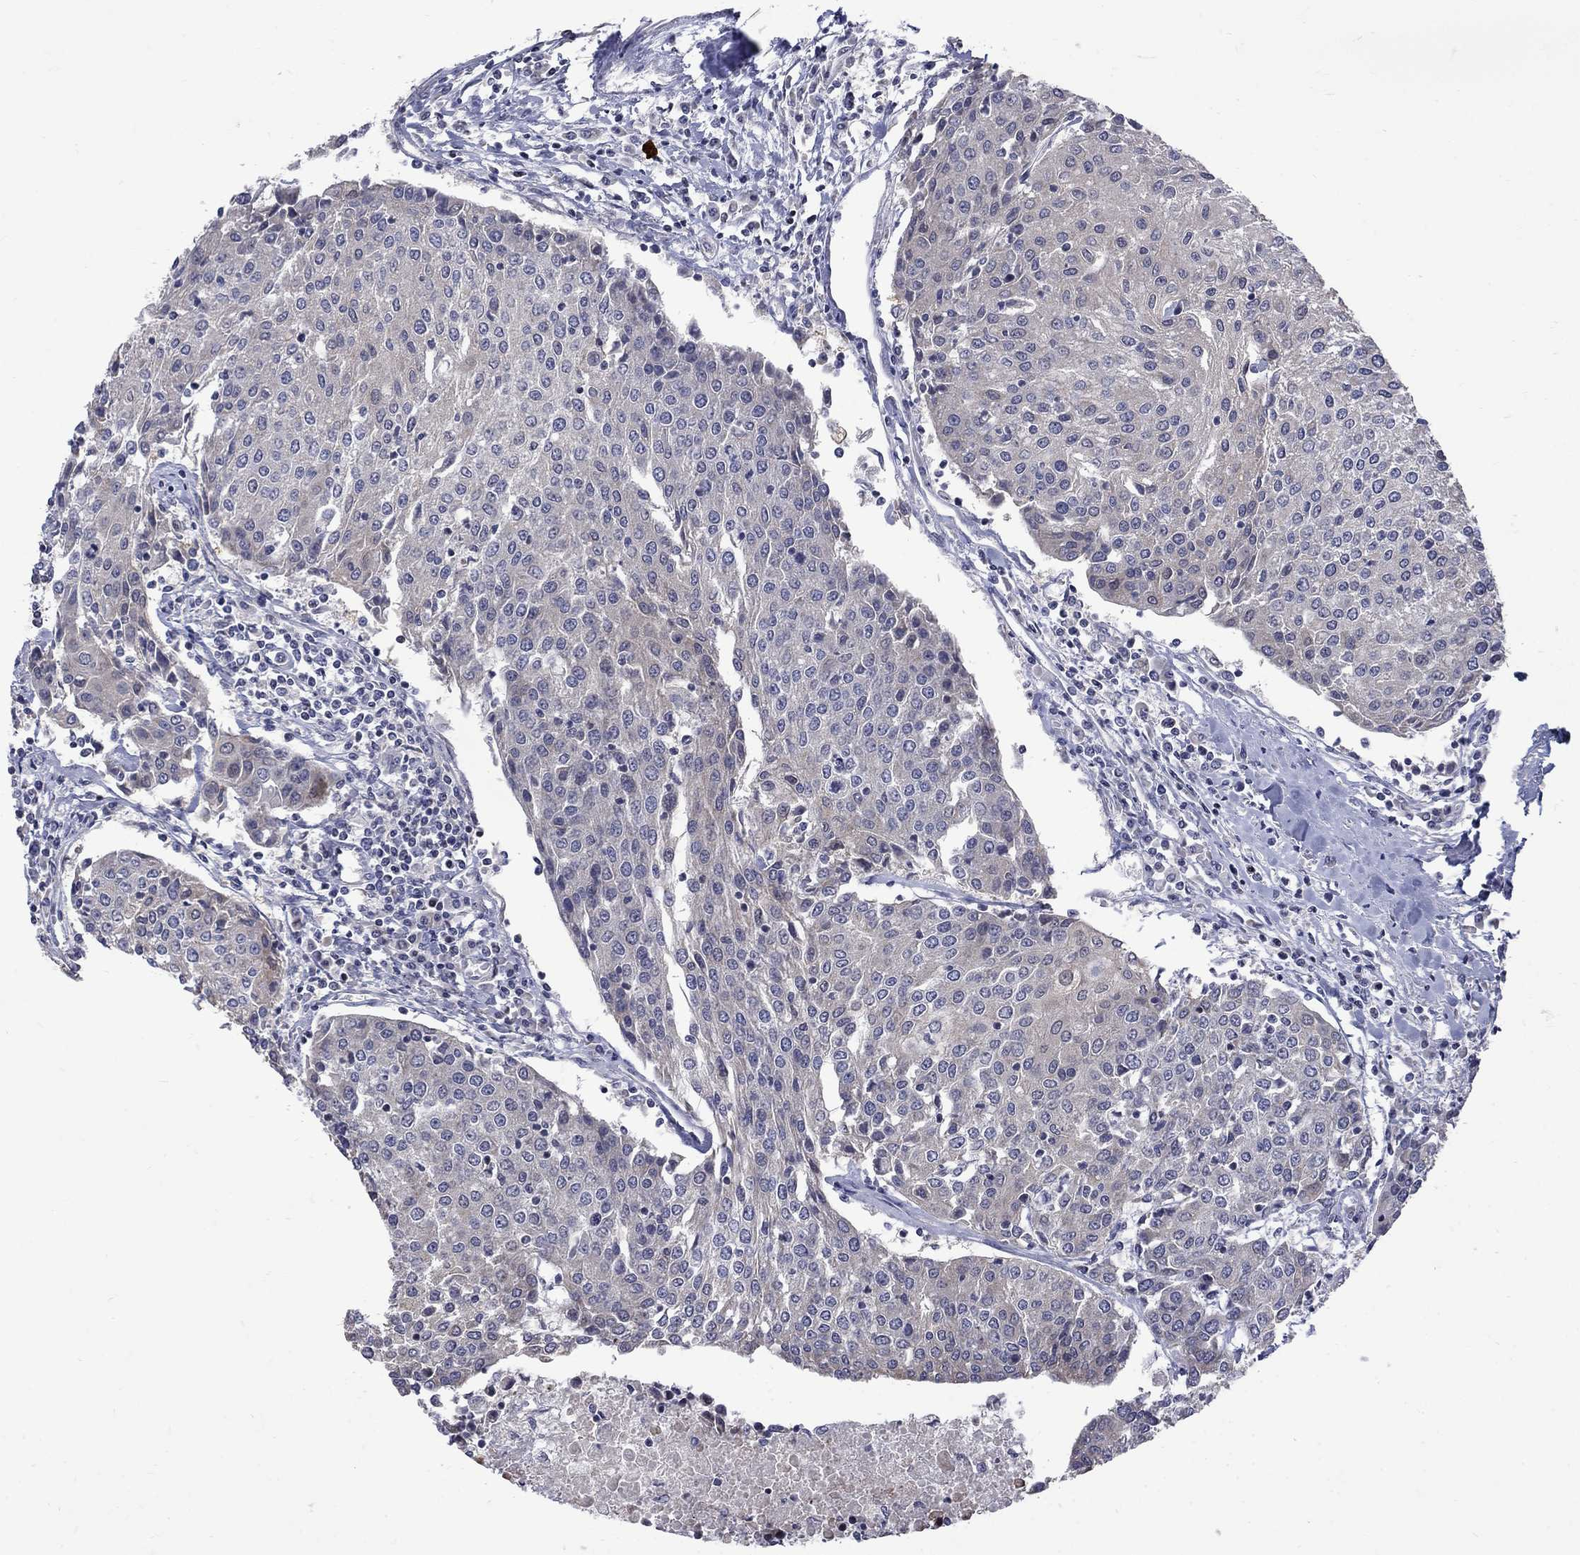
{"staining": {"intensity": "negative", "quantity": "none", "location": "none"}, "tissue": "urothelial cancer", "cell_type": "Tumor cells", "image_type": "cancer", "snomed": [{"axis": "morphology", "description": "Urothelial carcinoma, High grade"}, {"axis": "topography", "description": "Urinary bladder"}], "caption": "Tumor cells show no significant protein positivity in urothelial carcinoma (high-grade).", "gene": "SH2B1", "patient": {"sex": "female", "age": 85}}